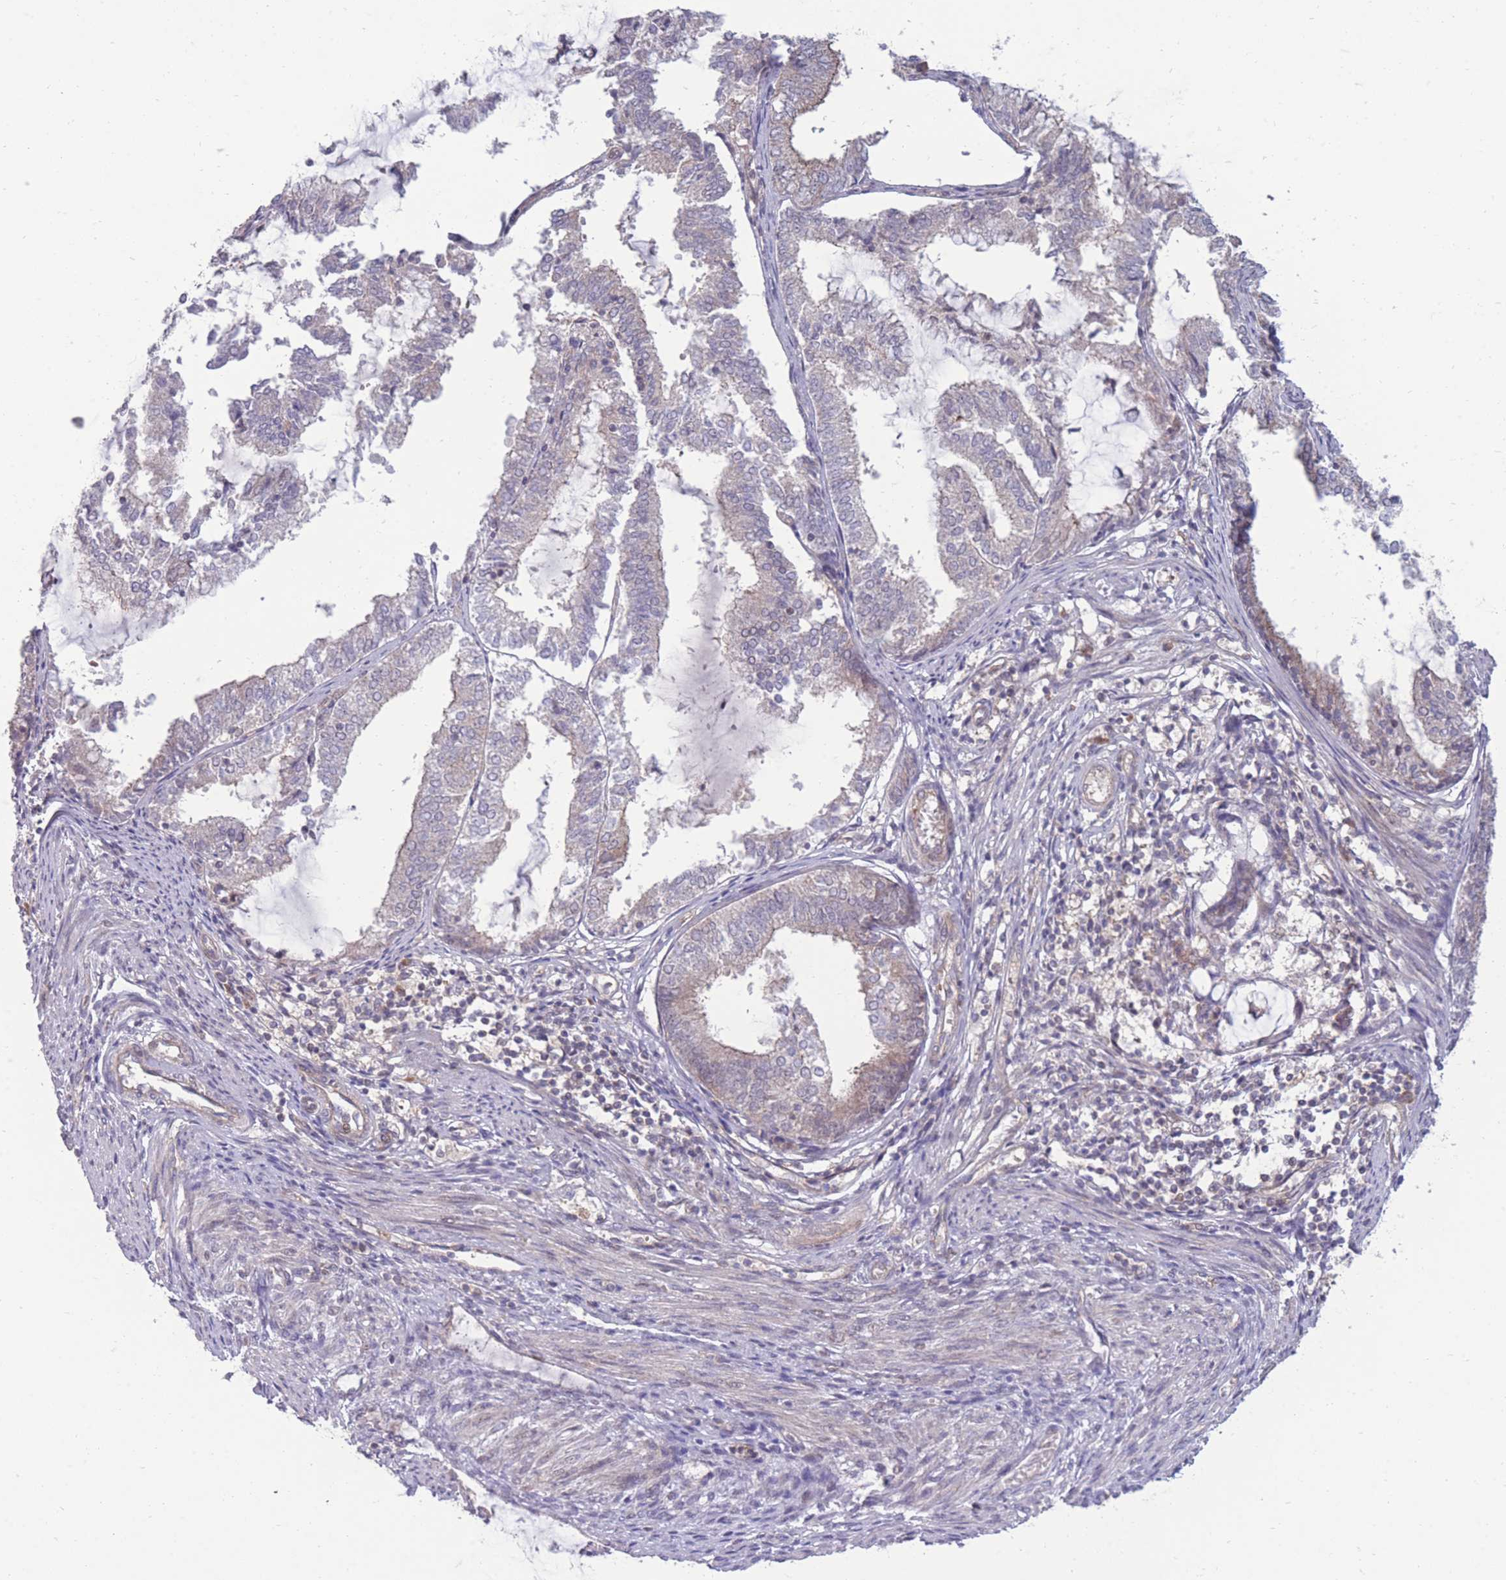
{"staining": {"intensity": "weak", "quantity": "25%-75%", "location": "cytoplasmic/membranous"}, "tissue": "endometrial cancer", "cell_type": "Tumor cells", "image_type": "cancer", "snomed": [{"axis": "morphology", "description": "Adenocarcinoma, NOS"}, {"axis": "topography", "description": "Endometrium"}], "caption": "Human adenocarcinoma (endometrial) stained for a protein (brown) displays weak cytoplasmic/membranous positive staining in about 25%-75% of tumor cells.", "gene": "RIC8A", "patient": {"sex": "female", "age": 81}}